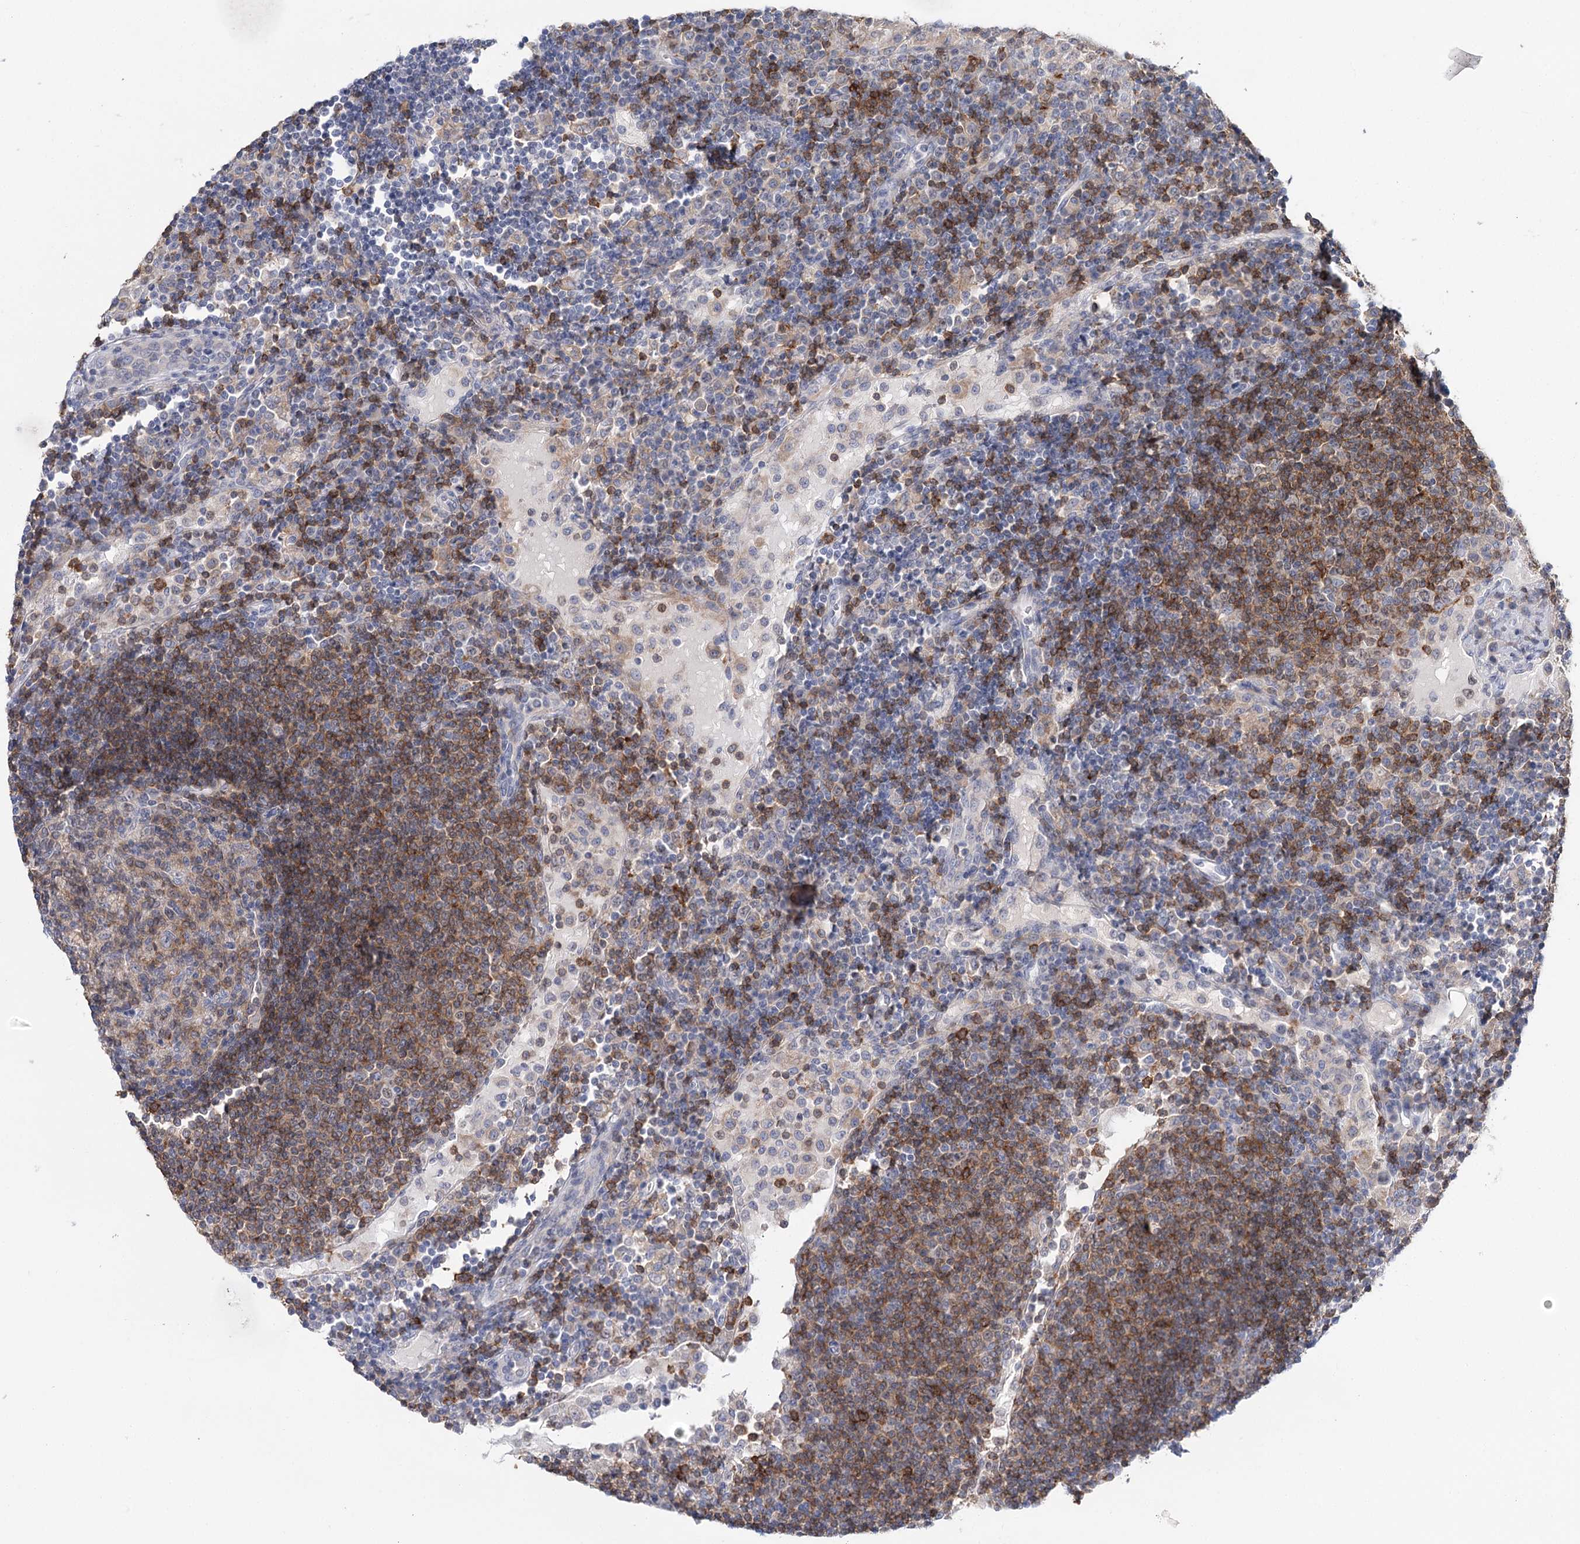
{"staining": {"intensity": "weak", "quantity": "25%-75%", "location": "cytoplasmic/membranous"}, "tissue": "lymph node", "cell_type": "Germinal center cells", "image_type": "normal", "snomed": [{"axis": "morphology", "description": "Normal tissue, NOS"}, {"axis": "topography", "description": "Lymph node"}], "caption": "Lymph node was stained to show a protein in brown. There is low levels of weak cytoplasmic/membranous expression in about 25%-75% of germinal center cells. The staining is performed using DAB (3,3'-diaminobenzidine) brown chromogen to label protein expression. The nuclei are counter-stained blue using hematoxylin.", "gene": "DAPK1", "patient": {"sex": "female", "age": 53}}